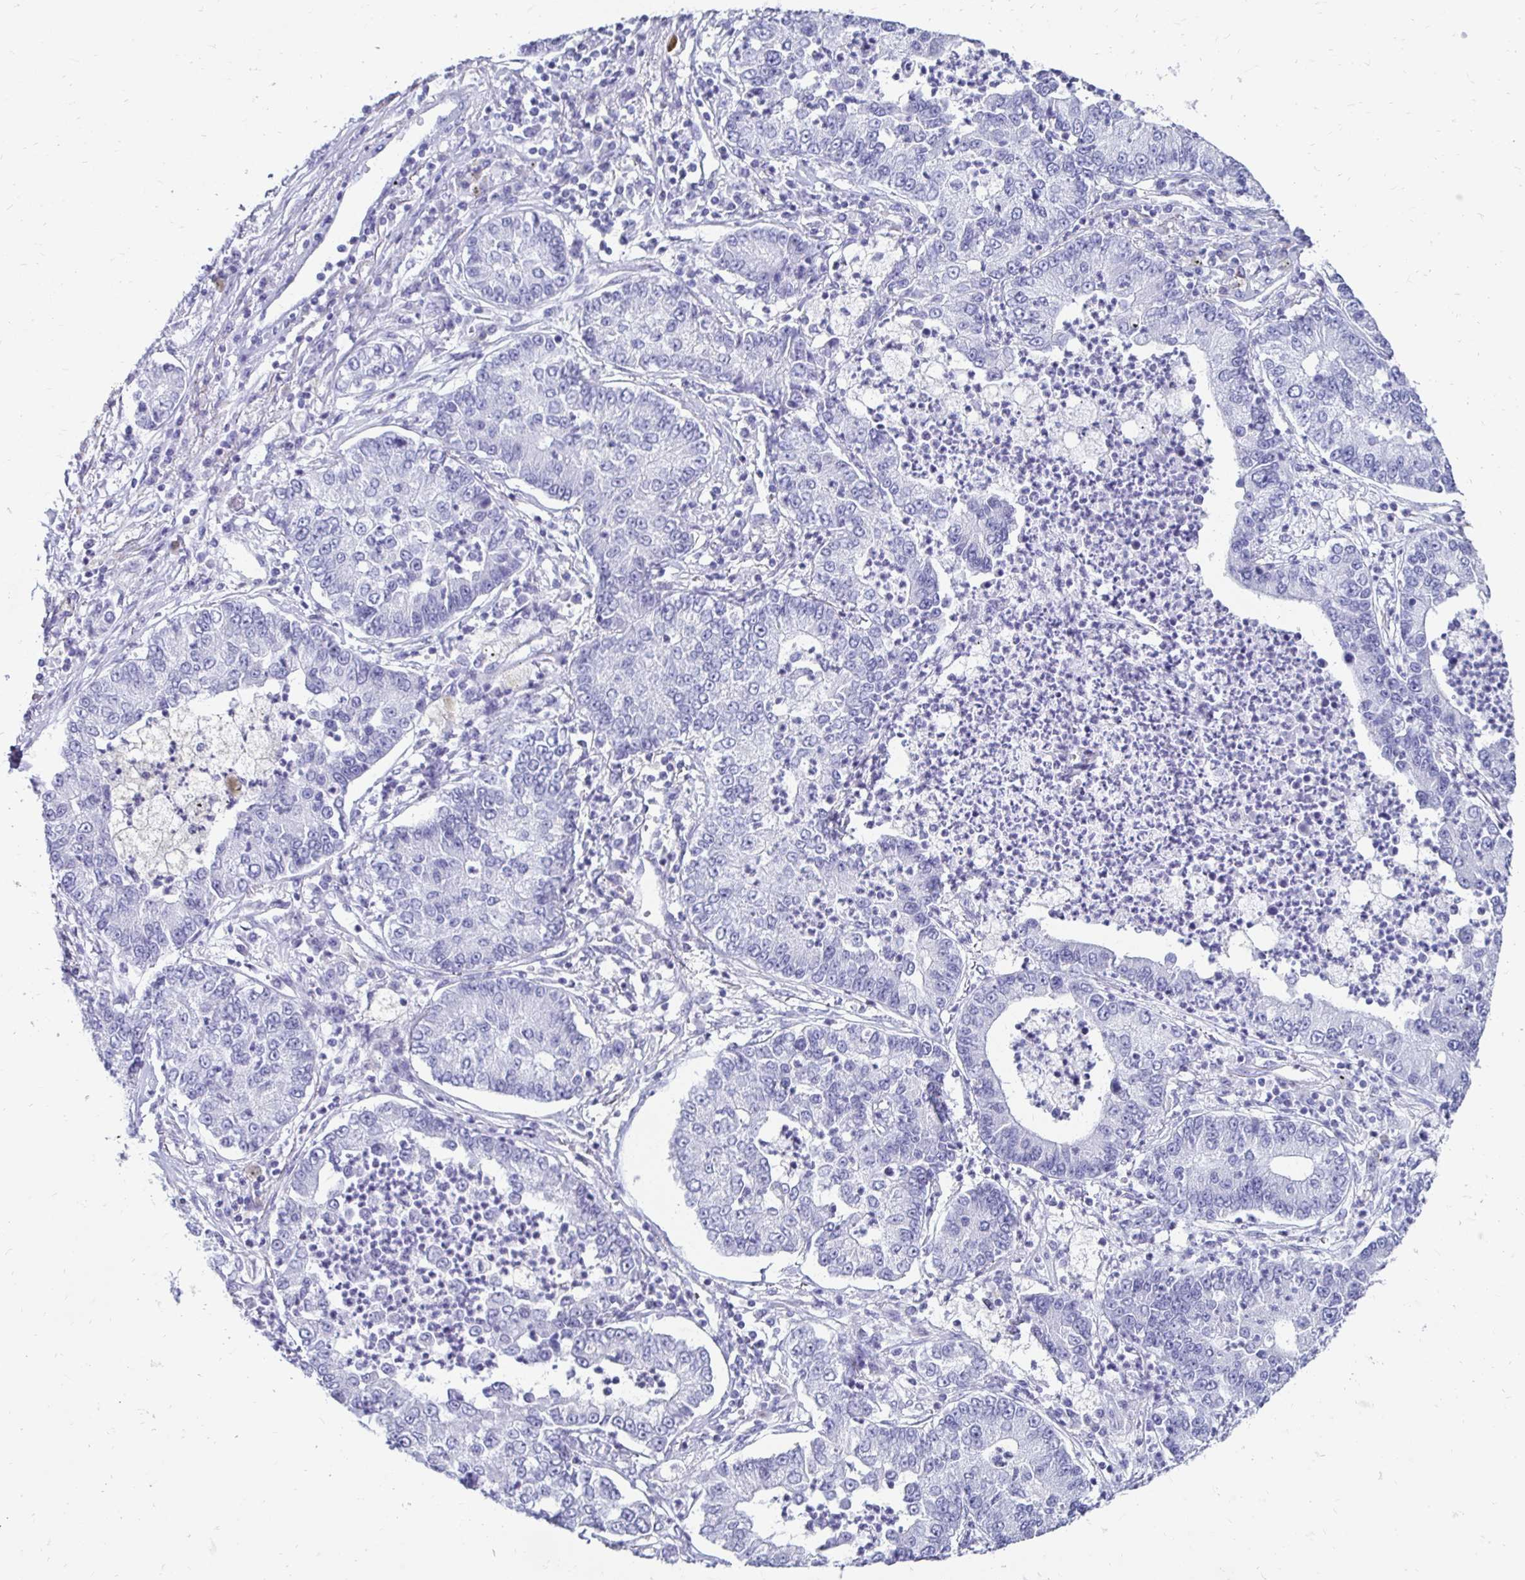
{"staining": {"intensity": "negative", "quantity": "none", "location": "none"}, "tissue": "lung cancer", "cell_type": "Tumor cells", "image_type": "cancer", "snomed": [{"axis": "morphology", "description": "Adenocarcinoma, NOS"}, {"axis": "topography", "description": "Lung"}], "caption": "Human lung cancer stained for a protein using IHC displays no expression in tumor cells.", "gene": "CST6", "patient": {"sex": "female", "age": 57}}